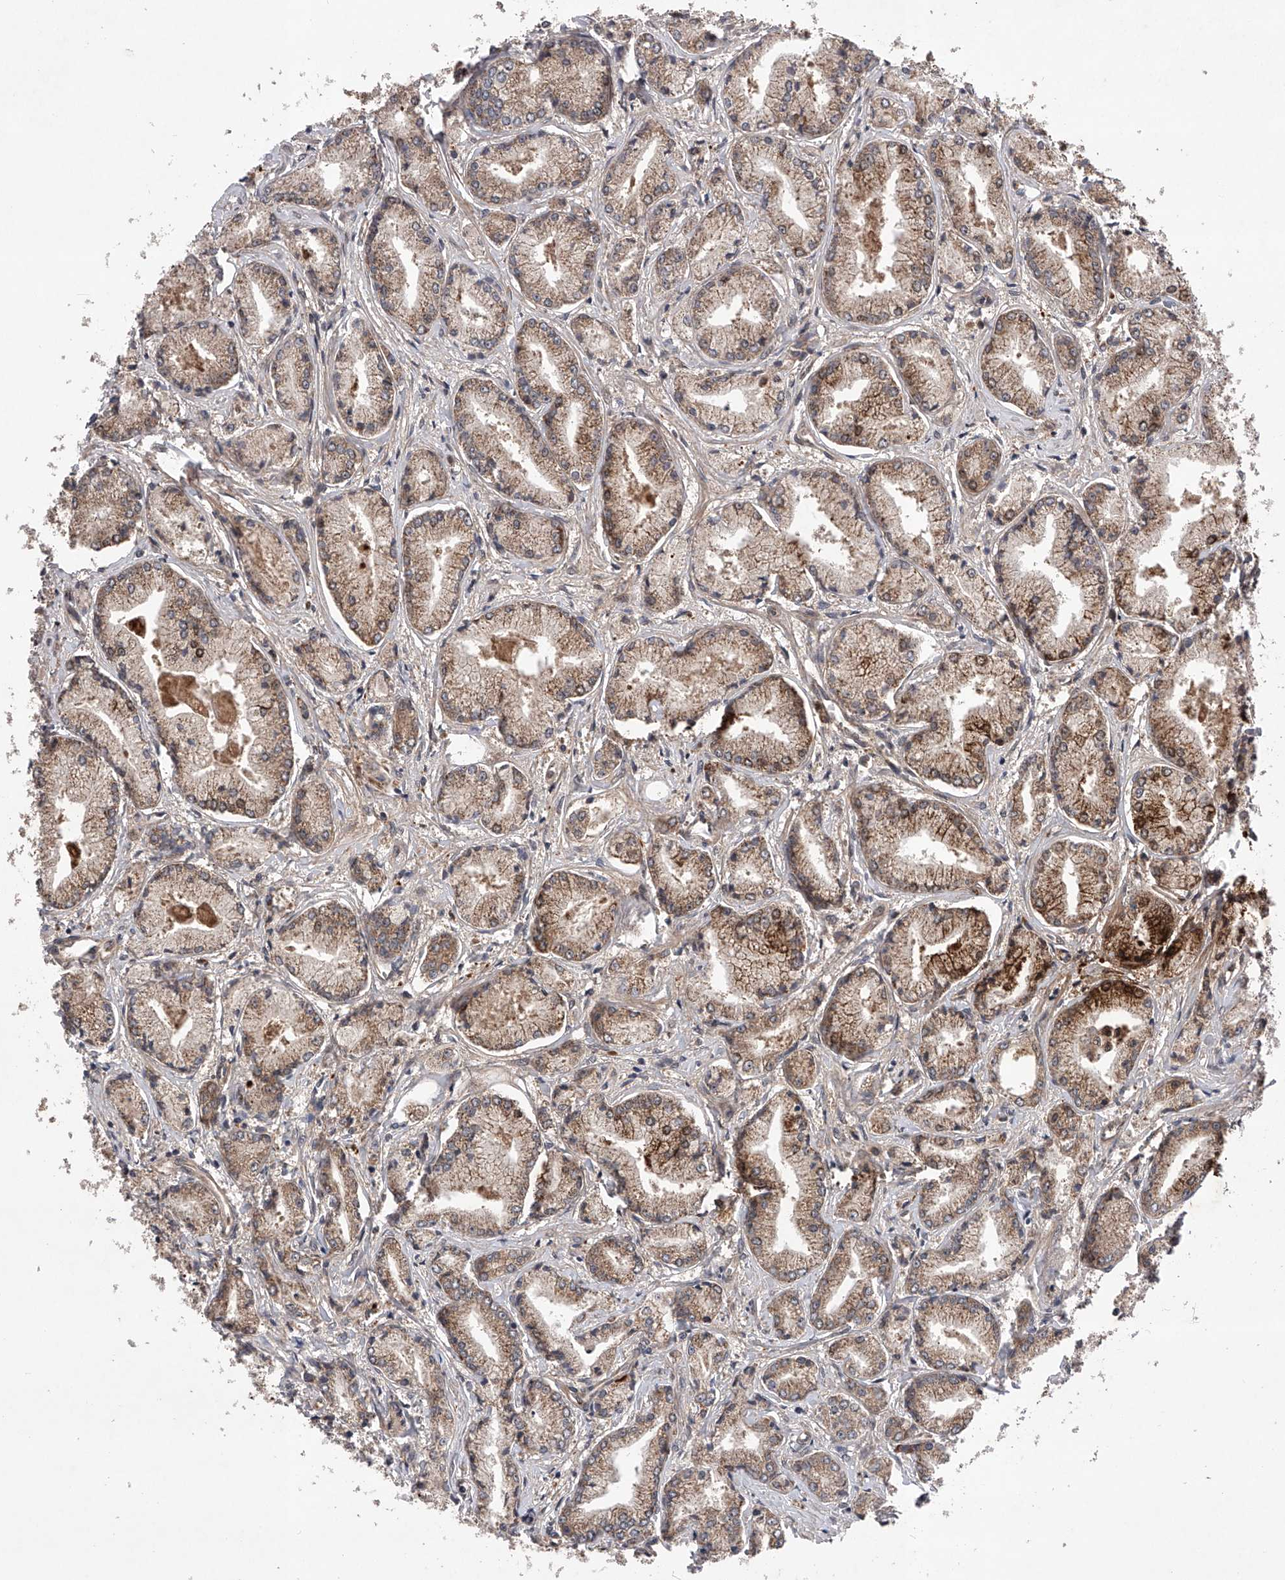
{"staining": {"intensity": "moderate", "quantity": ">75%", "location": "cytoplasmic/membranous,nuclear"}, "tissue": "prostate cancer", "cell_type": "Tumor cells", "image_type": "cancer", "snomed": [{"axis": "morphology", "description": "Adenocarcinoma, Low grade"}, {"axis": "topography", "description": "Prostate"}], "caption": "Human adenocarcinoma (low-grade) (prostate) stained for a protein (brown) exhibits moderate cytoplasmic/membranous and nuclear positive staining in approximately >75% of tumor cells.", "gene": "MAP3K11", "patient": {"sex": "male", "age": 60}}